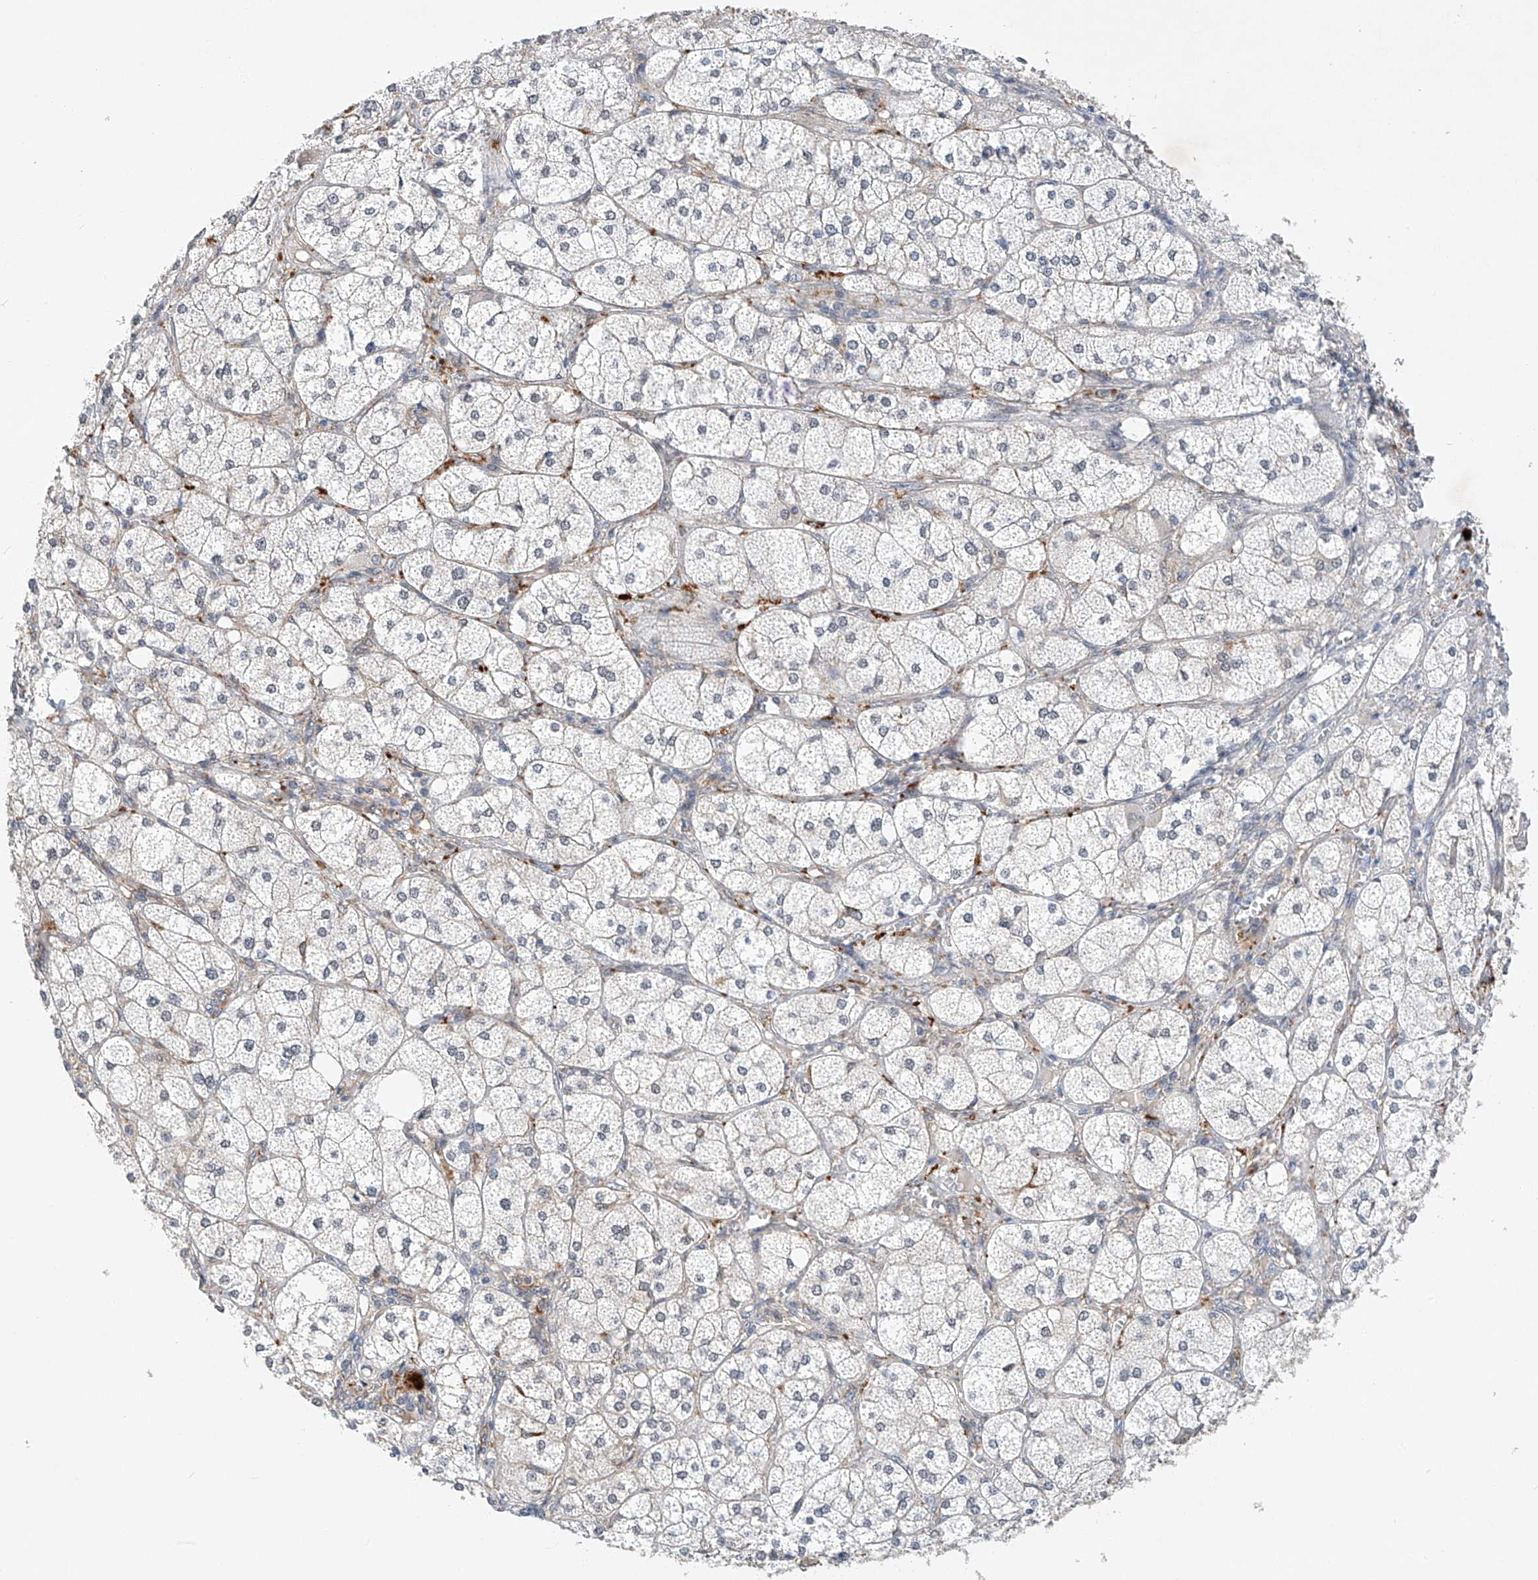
{"staining": {"intensity": "weak", "quantity": "<25%", "location": "cytoplasmic/membranous,nuclear"}, "tissue": "adrenal gland", "cell_type": "Glandular cells", "image_type": "normal", "snomed": [{"axis": "morphology", "description": "Normal tissue, NOS"}, {"axis": "topography", "description": "Adrenal gland"}], "caption": "DAB (3,3'-diaminobenzidine) immunohistochemical staining of normal adrenal gland reveals no significant positivity in glandular cells.", "gene": "AMD1", "patient": {"sex": "female", "age": 61}}